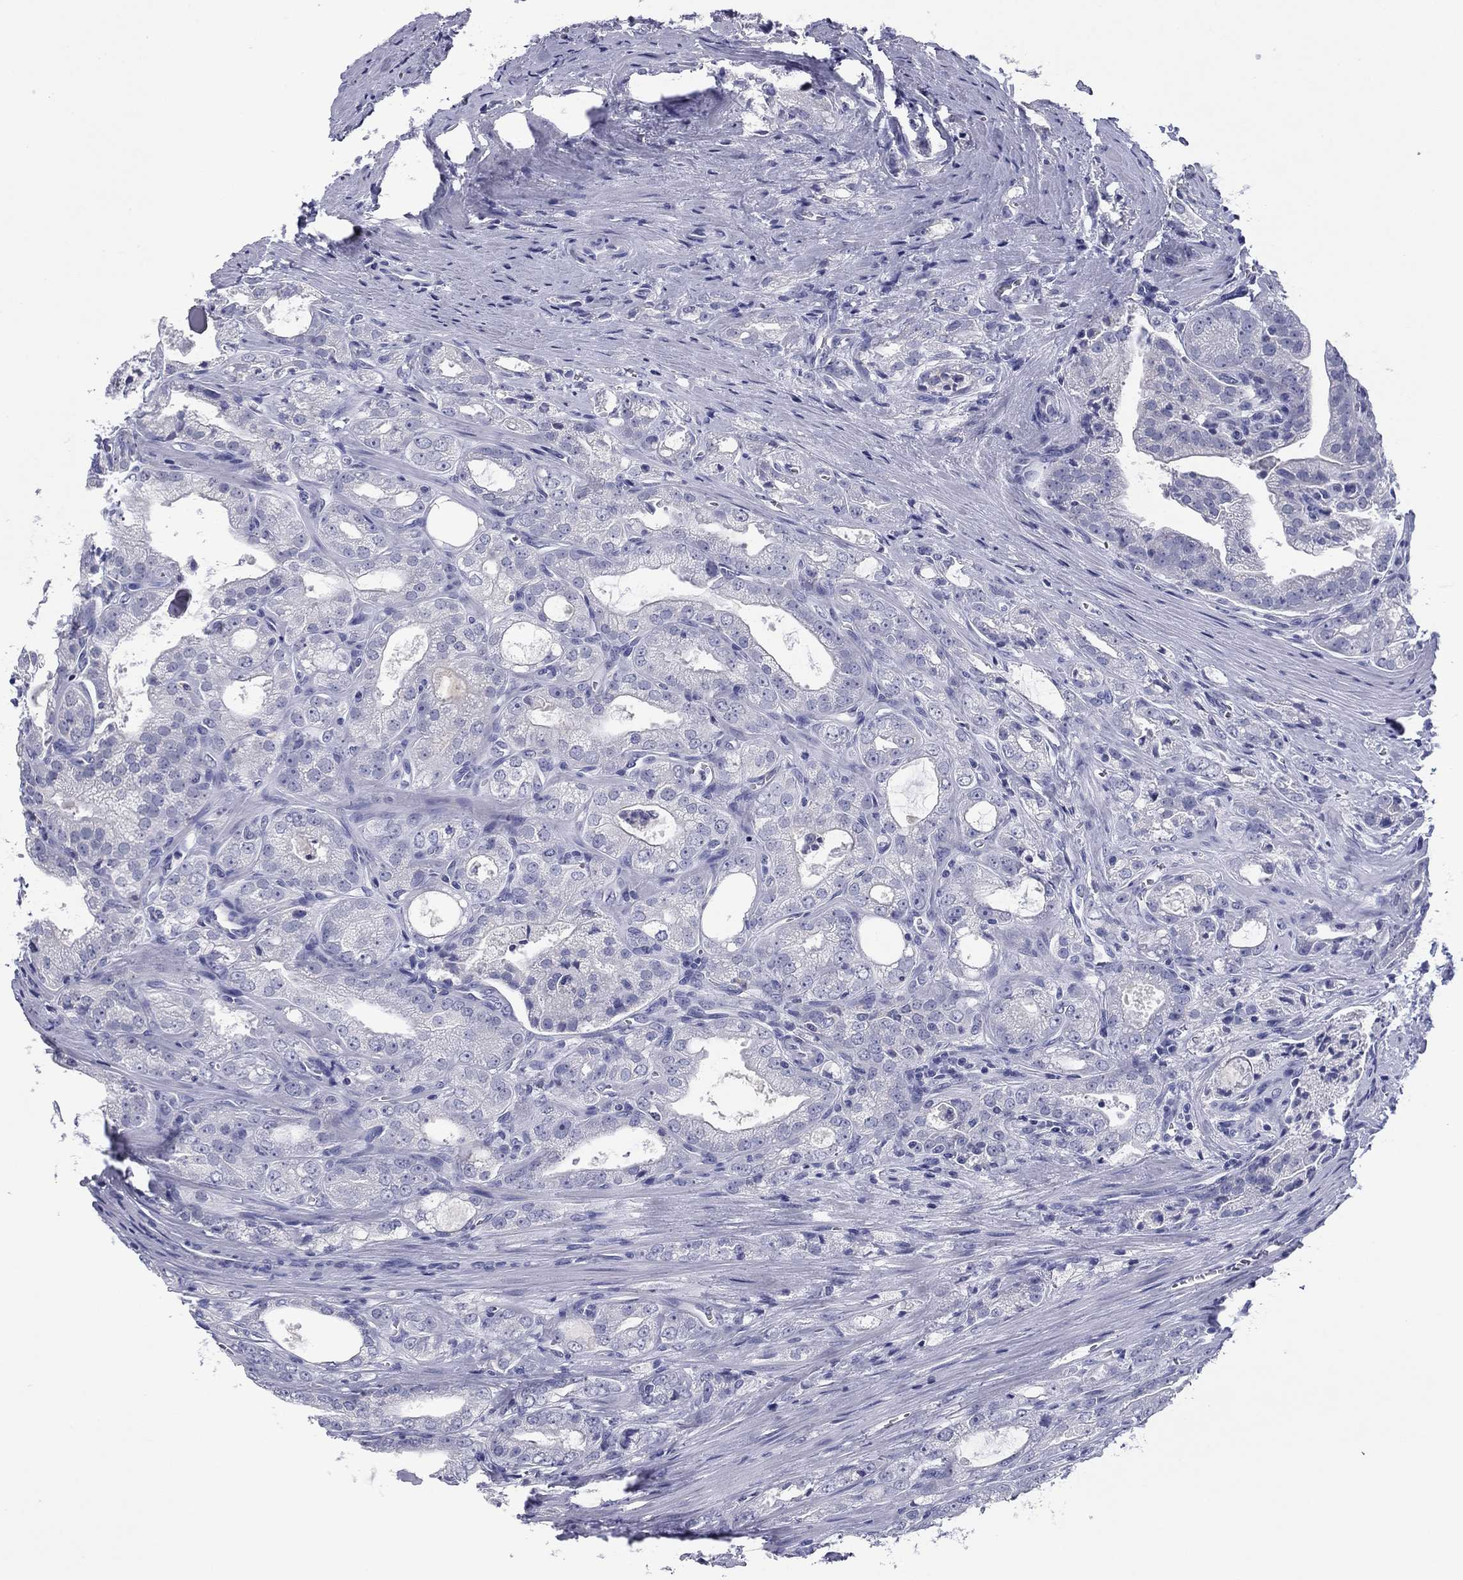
{"staining": {"intensity": "negative", "quantity": "none", "location": "none"}, "tissue": "prostate cancer", "cell_type": "Tumor cells", "image_type": "cancer", "snomed": [{"axis": "morphology", "description": "Adenocarcinoma, NOS"}, {"axis": "morphology", "description": "Adenocarcinoma, High grade"}, {"axis": "topography", "description": "Prostate"}], "caption": "This image is of prostate cancer (adenocarcinoma (high-grade)) stained with IHC to label a protein in brown with the nuclei are counter-stained blue. There is no expression in tumor cells.", "gene": "ABCC2", "patient": {"sex": "male", "age": 70}}